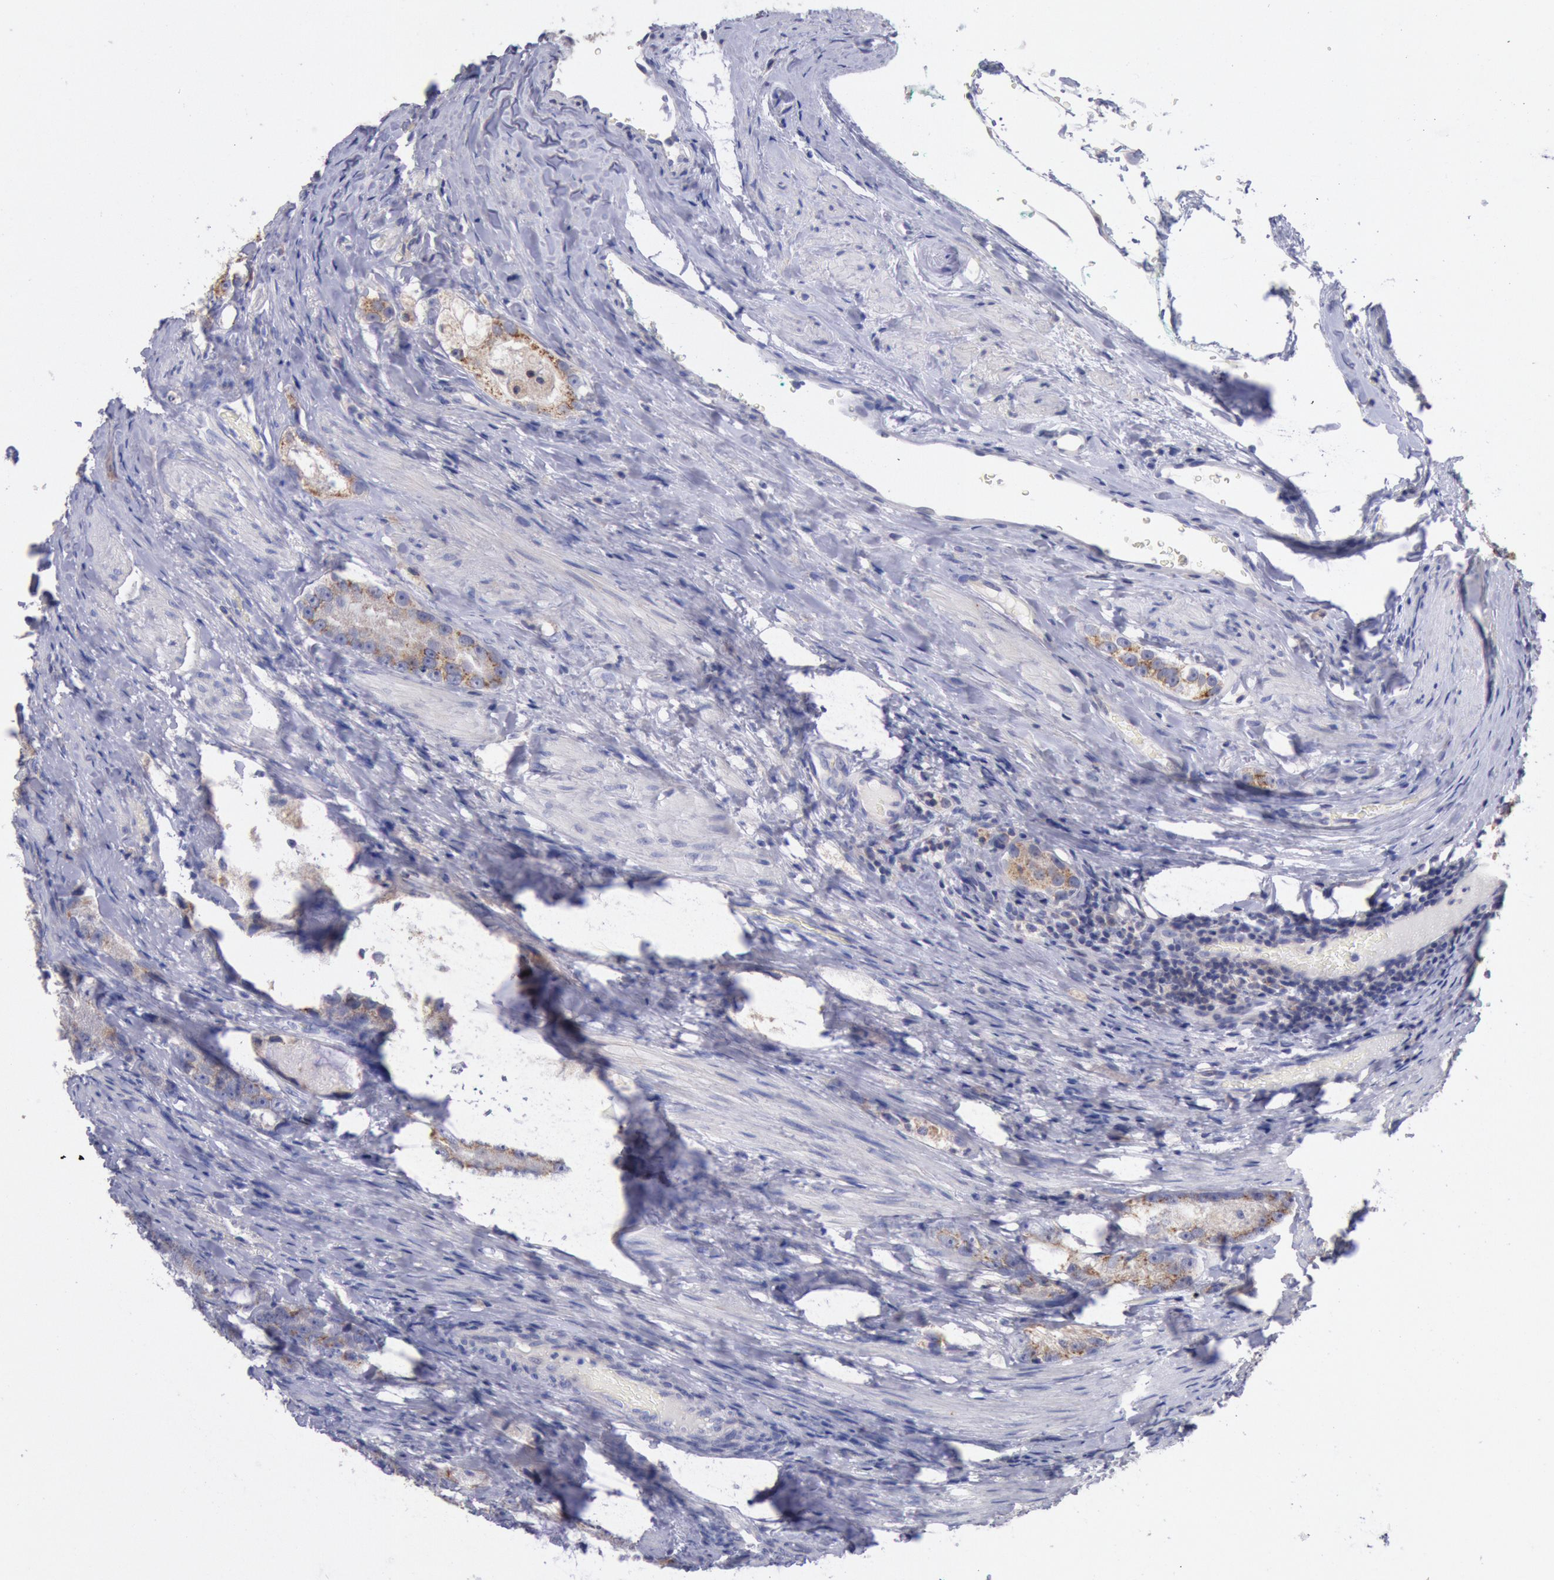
{"staining": {"intensity": "moderate", "quantity": ">75%", "location": "cytoplasmic/membranous"}, "tissue": "prostate cancer", "cell_type": "Tumor cells", "image_type": "cancer", "snomed": [{"axis": "morphology", "description": "Adenocarcinoma, High grade"}, {"axis": "topography", "description": "Prostate"}], "caption": "Adenocarcinoma (high-grade) (prostate) was stained to show a protein in brown. There is medium levels of moderate cytoplasmic/membranous positivity in about >75% of tumor cells.", "gene": "GAL3ST1", "patient": {"sex": "male", "age": 63}}